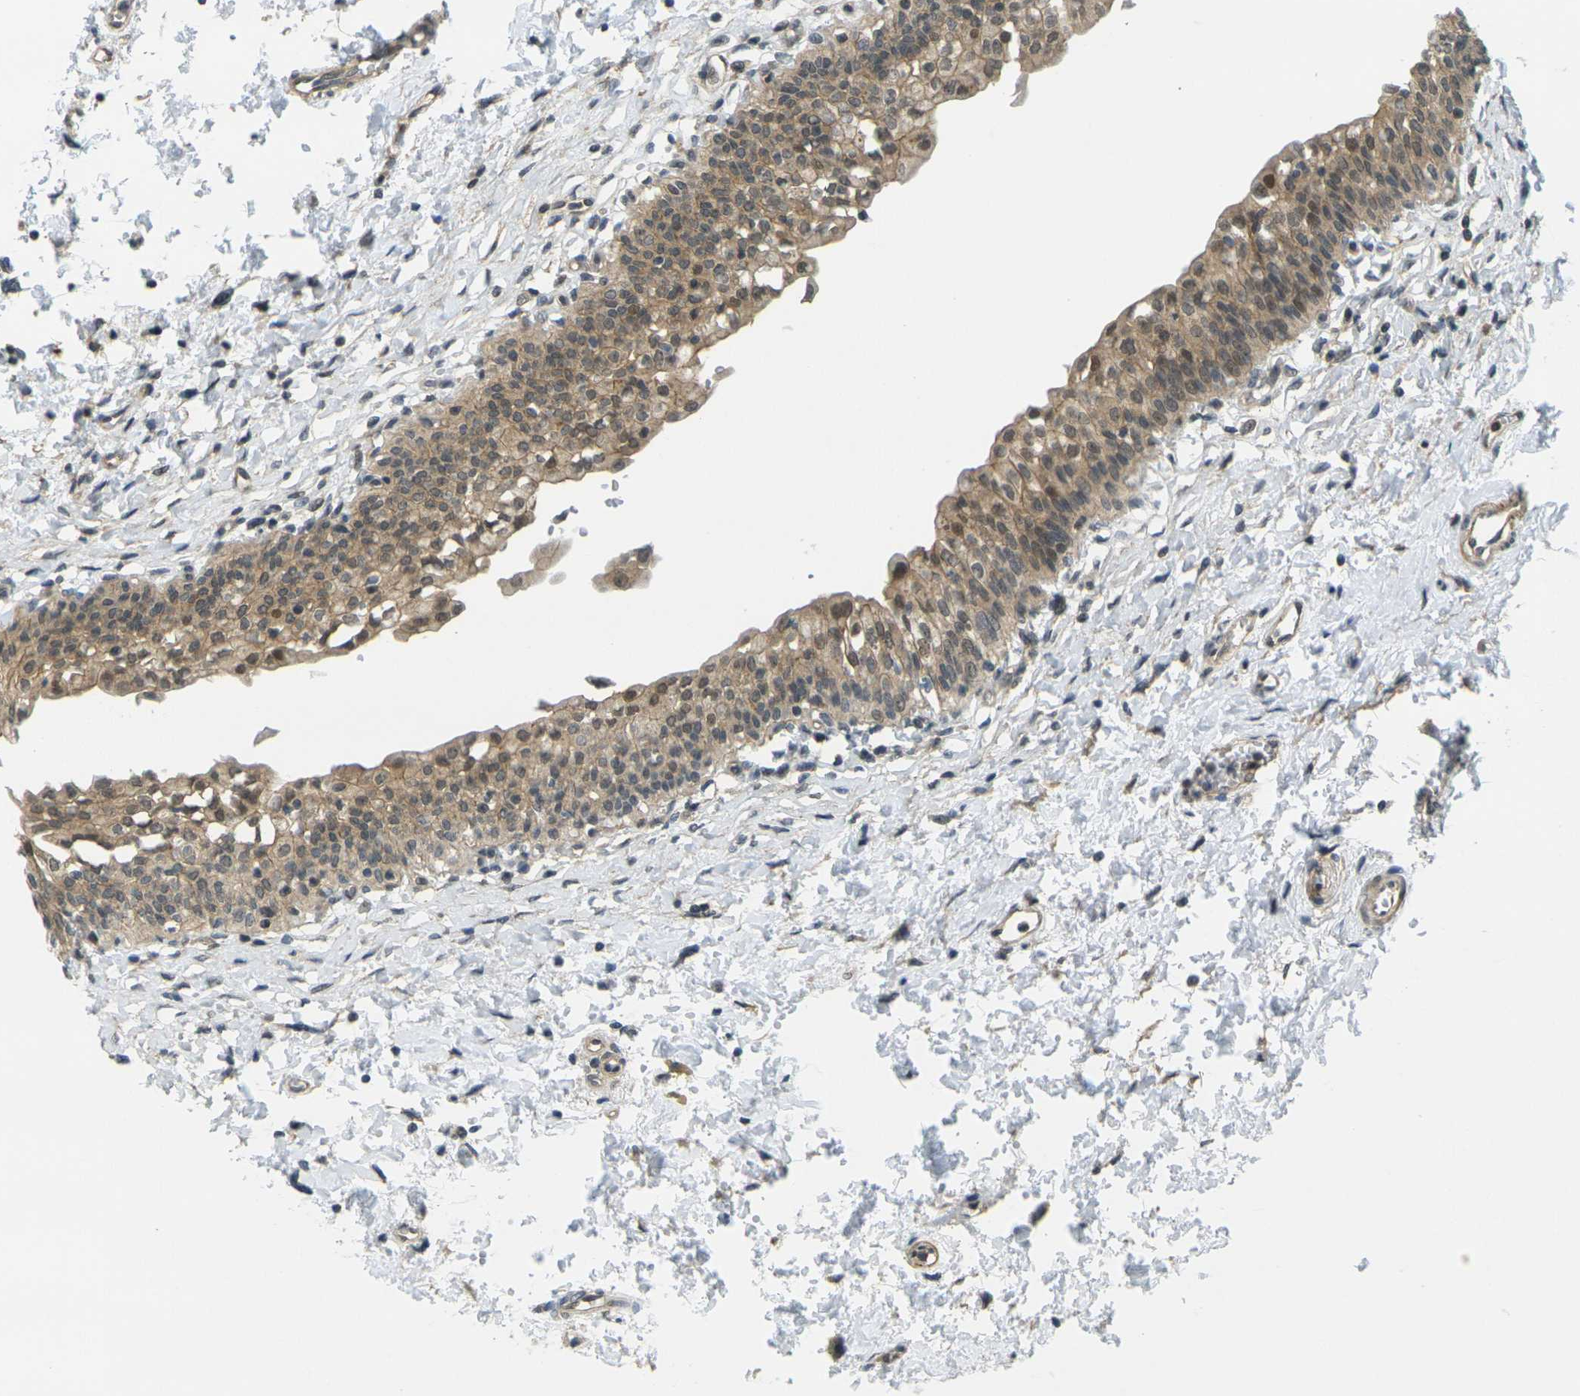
{"staining": {"intensity": "moderate", "quantity": ">75%", "location": "cytoplasmic/membranous,nuclear"}, "tissue": "urinary bladder", "cell_type": "Urothelial cells", "image_type": "normal", "snomed": [{"axis": "morphology", "description": "Normal tissue, NOS"}, {"axis": "topography", "description": "Urinary bladder"}], "caption": "Immunohistochemistry histopathology image of unremarkable human urinary bladder stained for a protein (brown), which demonstrates medium levels of moderate cytoplasmic/membranous,nuclear staining in about >75% of urothelial cells.", "gene": "KCTD10", "patient": {"sex": "male", "age": 55}}